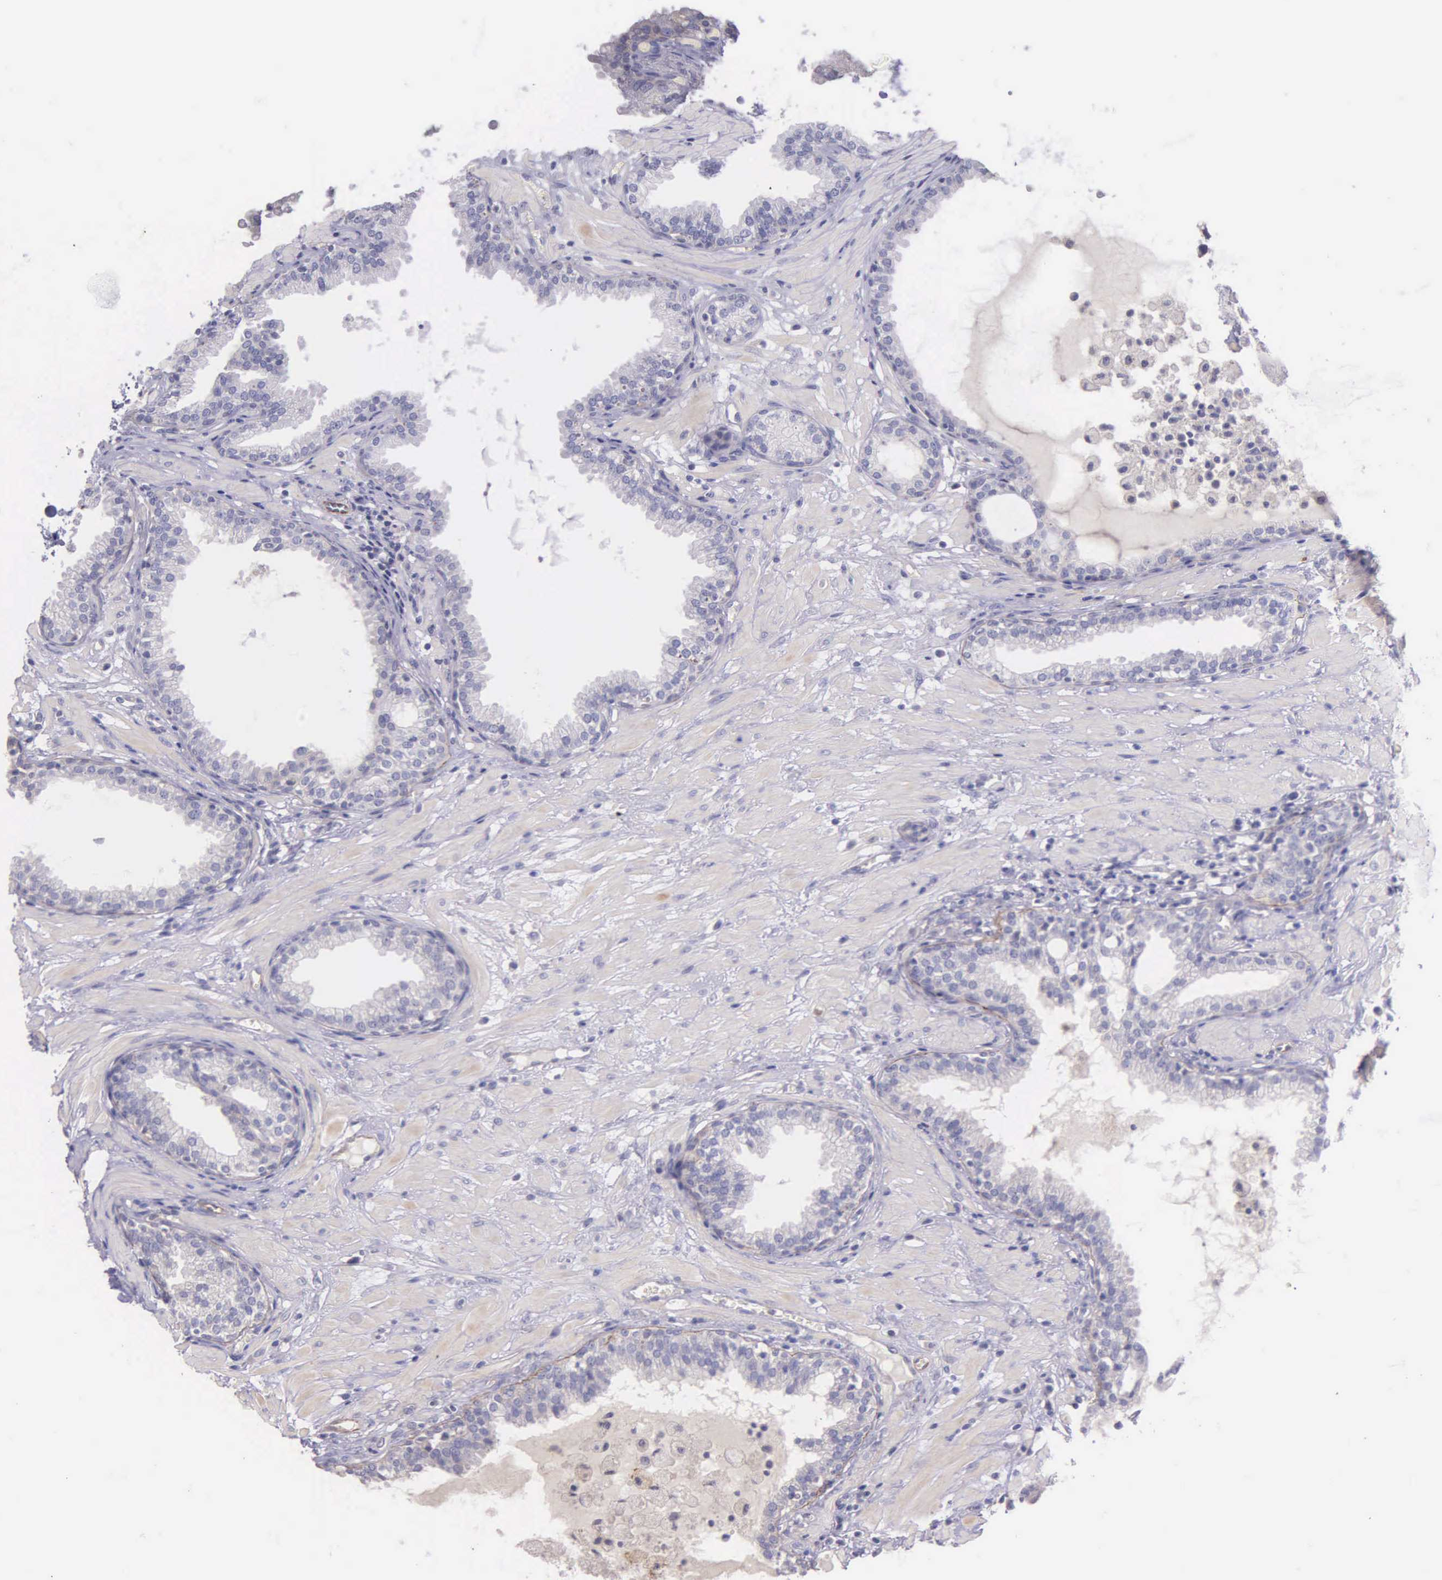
{"staining": {"intensity": "negative", "quantity": "none", "location": "none"}, "tissue": "prostate", "cell_type": "Glandular cells", "image_type": "normal", "snomed": [{"axis": "morphology", "description": "Normal tissue, NOS"}, {"axis": "topography", "description": "Prostate"}], "caption": "Prostate was stained to show a protein in brown. There is no significant staining in glandular cells.", "gene": "THSD7A", "patient": {"sex": "male", "age": 64}}